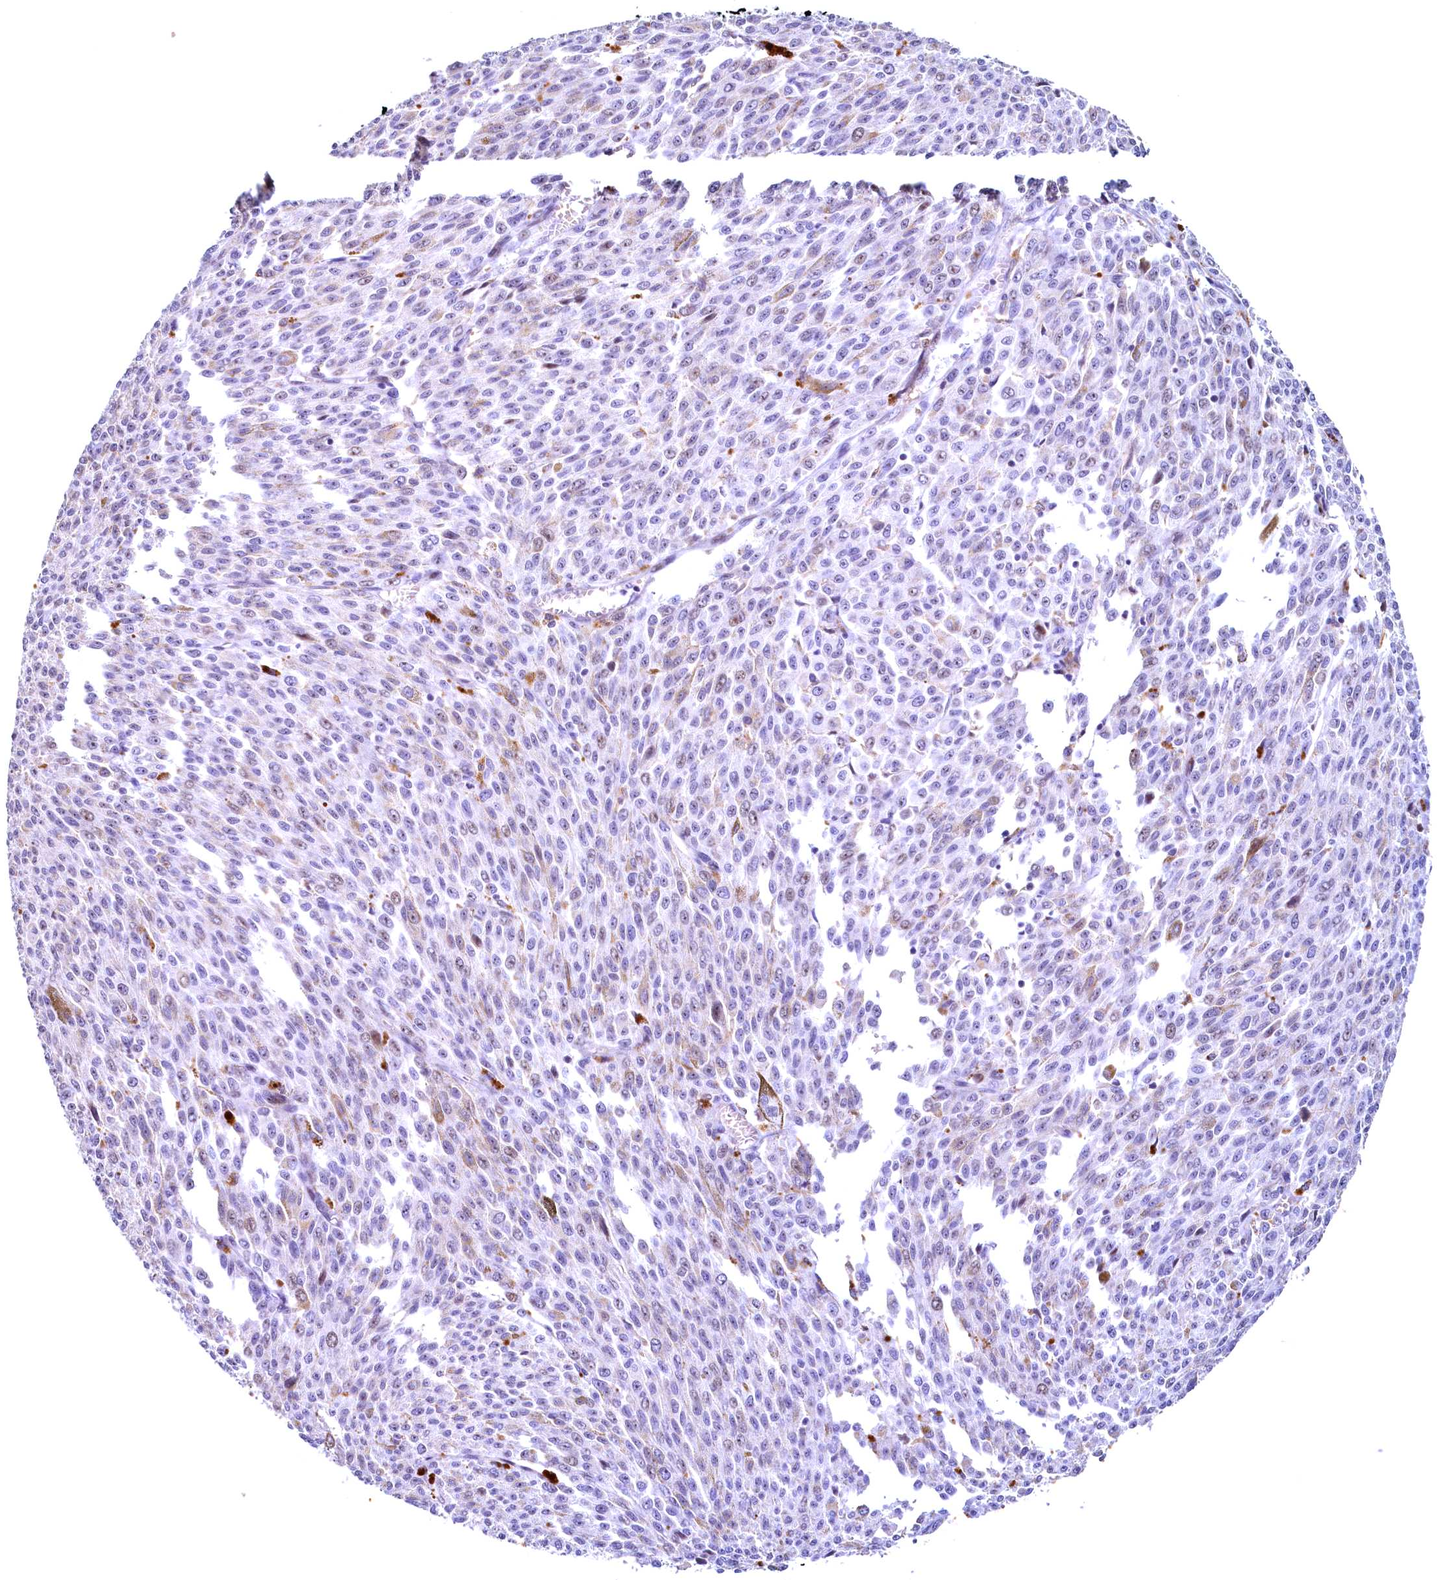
{"staining": {"intensity": "negative", "quantity": "none", "location": "none"}, "tissue": "melanoma", "cell_type": "Tumor cells", "image_type": "cancer", "snomed": [{"axis": "morphology", "description": "Malignant melanoma, NOS"}, {"axis": "topography", "description": "Skin"}], "caption": "Protein analysis of melanoma demonstrates no significant expression in tumor cells.", "gene": "LATS2", "patient": {"sex": "female", "age": 52}}